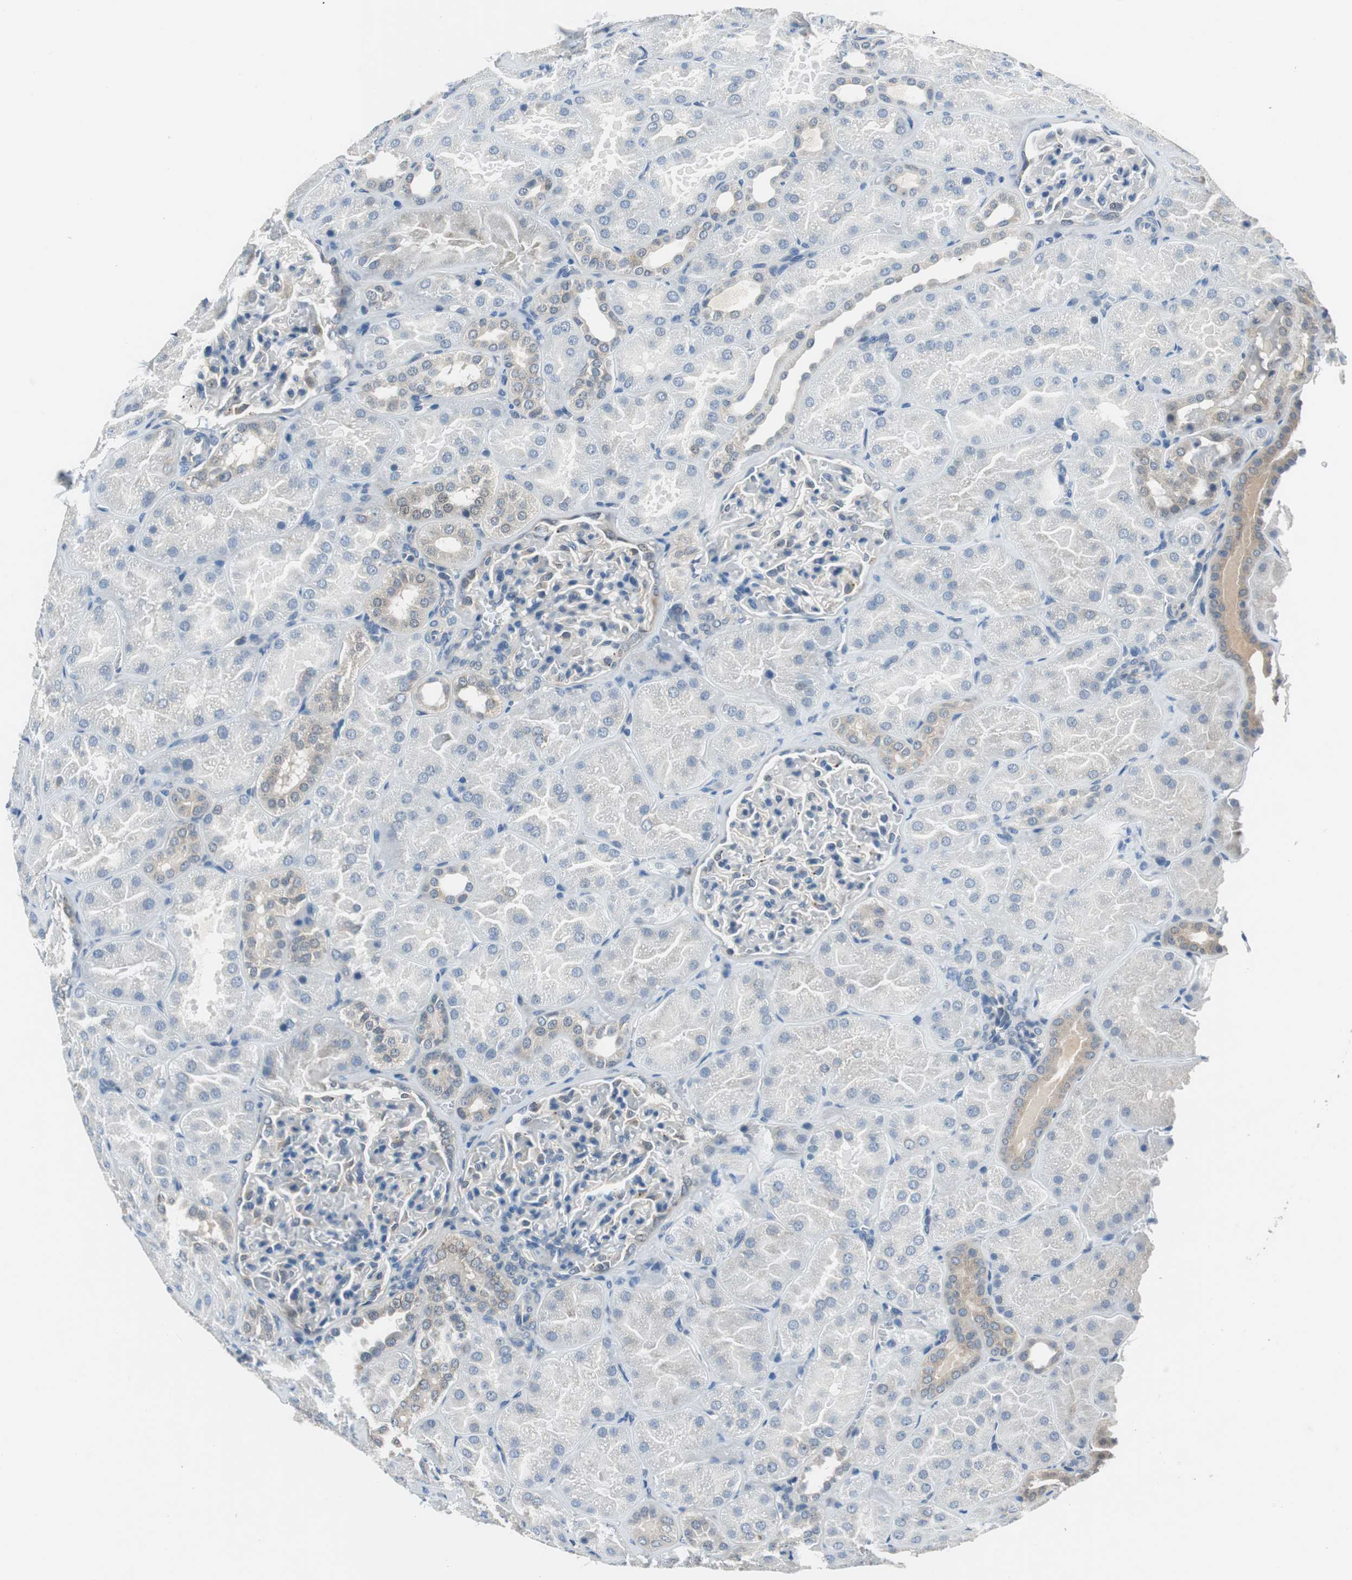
{"staining": {"intensity": "negative", "quantity": "none", "location": "none"}, "tissue": "kidney", "cell_type": "Cells in glomeruli", "image_type": "normal", "snomed": [{"axis": "morphology", "description": "Normal tissue, NOS"}, {"axis": "topography", "description": "Kidney"}], "caption": "Immunohistochemistry (IHC) of unremarkable human kidney demonstrates no expression in cells in glomeruli.", "gene": "PLAA", "patient": {"sex": "male", "age": 28}}